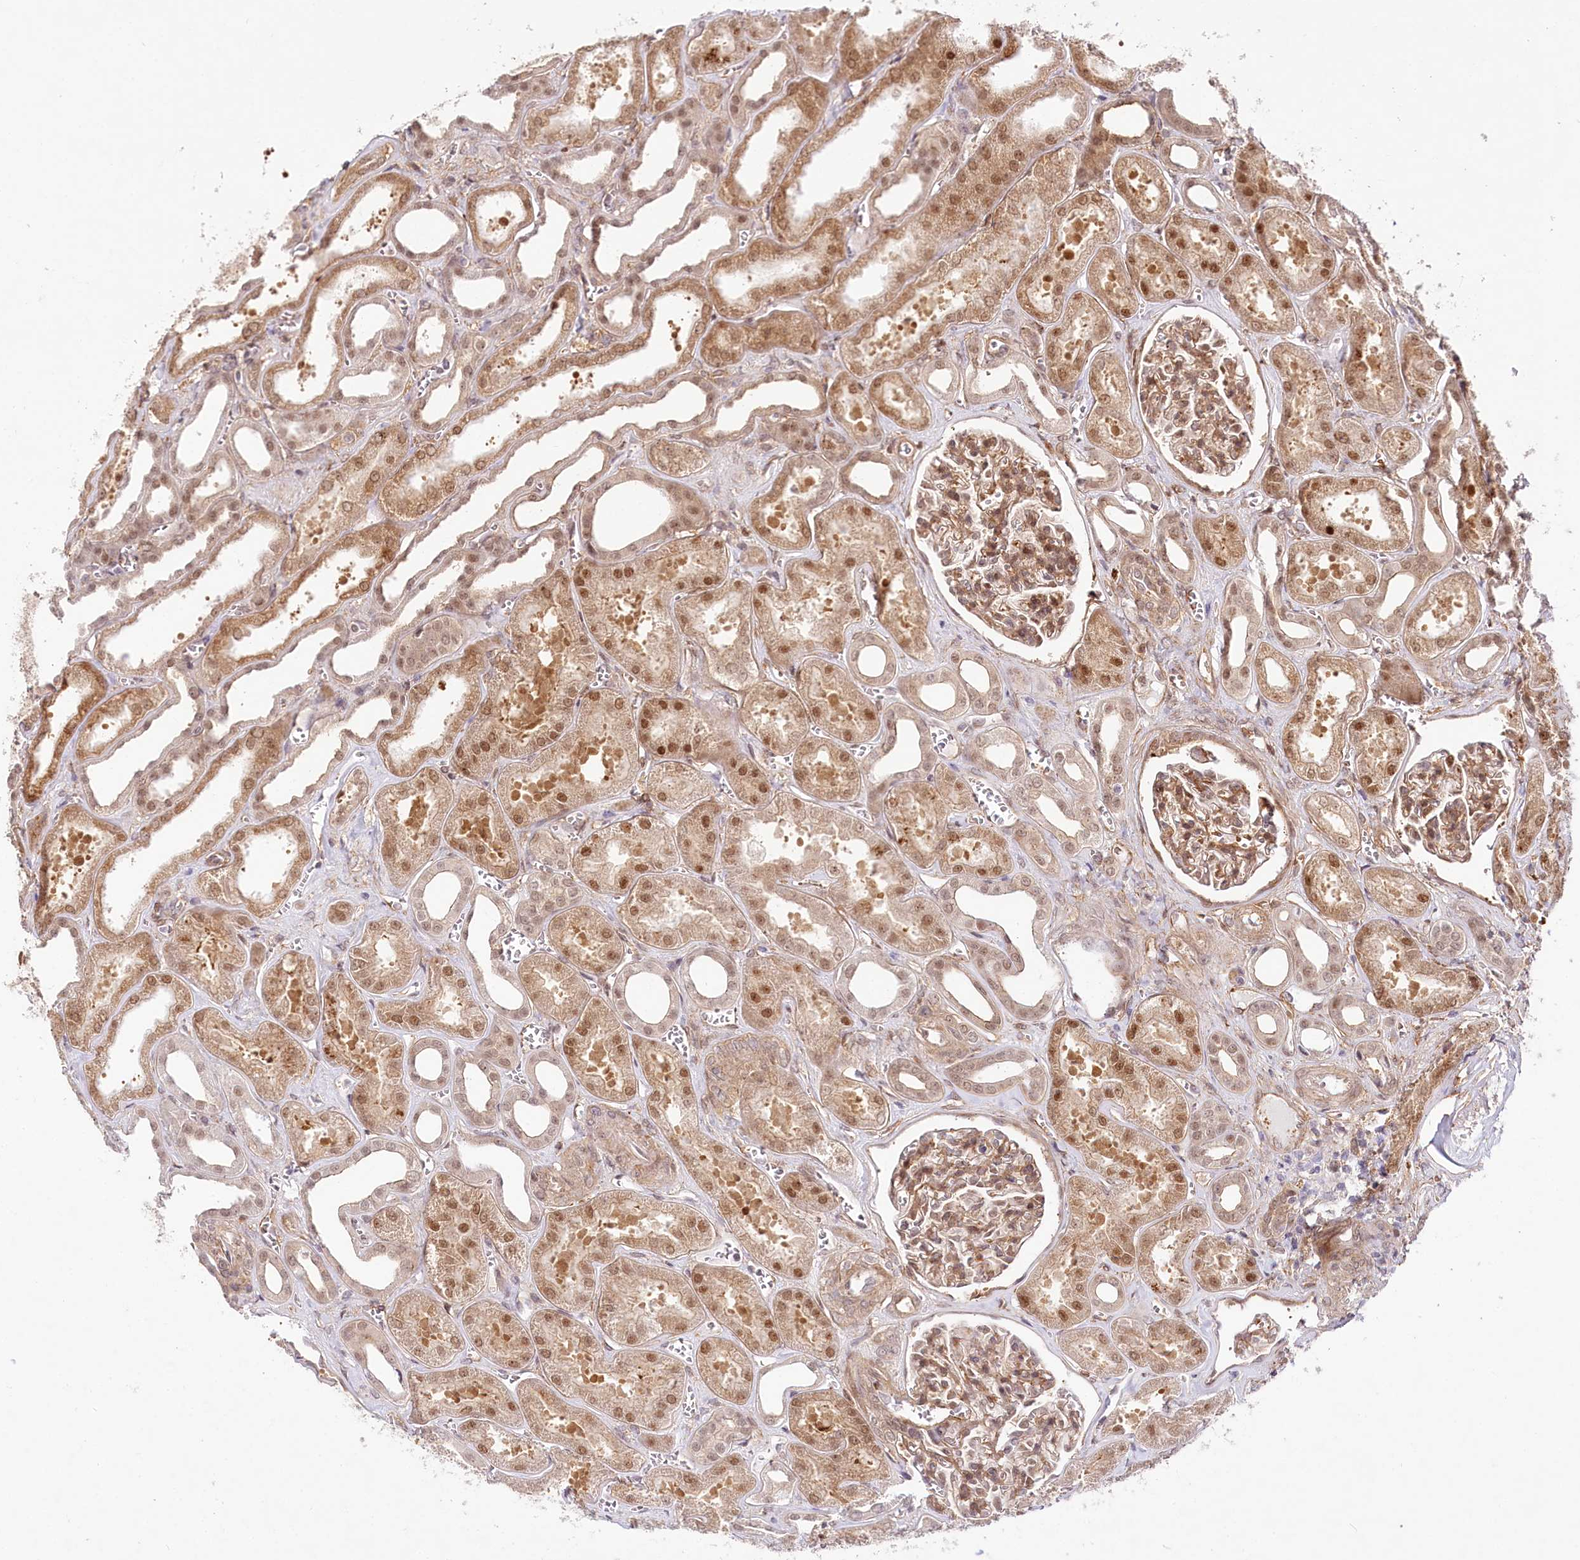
{"staining": {"intensity": "moderate", "quantity": "25%-75%", "location": "cytoplasmic/membranous,nuclear"}, "tissue": "kidney", "cell_type": "Cells in glomeruli", "image_type": "normal", "snomed": [{"axis": "morphology", "description": "Normal tissue, NOS"}, {"axis": "morphology", "description": "Adenocarcinoma, NOS"}, {"axis": "topography", "description": "Kidney"}], "caption": "Immunohistochemical staining of normal kidney exhibits medium levels of moderate cytoplasmic/membranous,nuclear positivity in about 25%-75% of cells in glomeruli.", "gene": "TUBGCP2", "patient": {"sex": "female", "age": 68}}